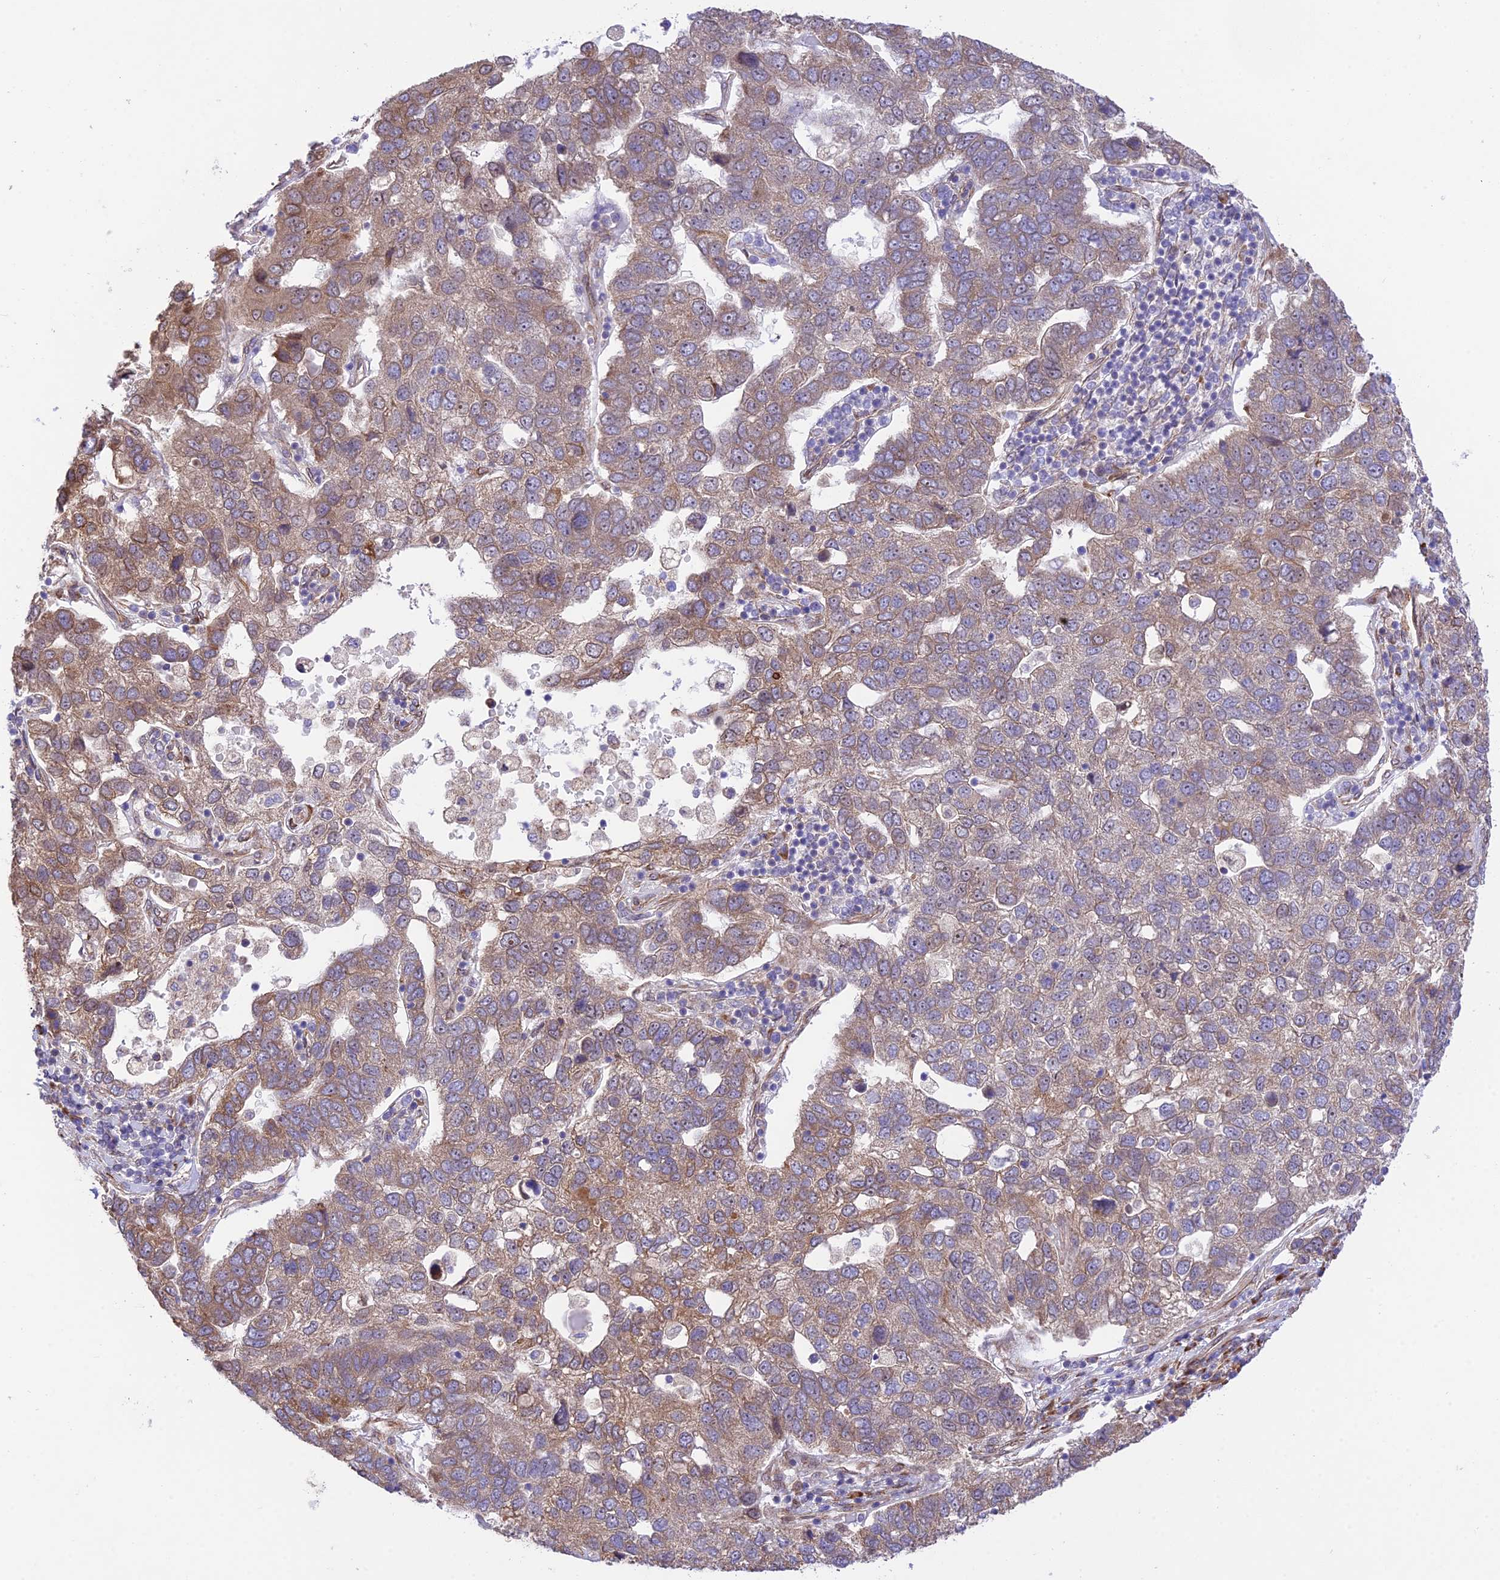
{"staining": {"intensity": "moderate", "quantity": "<25%", "location": "cytoplasmic/membranous"}, "tissue": "pancreatic cancer", "cell_type": "Tumor cells", "image_type": "cancer", "snomed": [{"axis": "morphology", "description": "Adenocarcinoma, NOS"}, {"axis": "topography", "description": "Pancreas"}], "caption": "The image reveals immunohistochemical staining of adenocarcinoma (pancreatic). There is moderate cytoplasmic/membranous staining is present in approximately <25% of tumor cells. (Brightfield microscopy of DAB IHC at high magnification).", "gene": "EXOC3L4", "patient": {"sex": "female", "age": 61}}